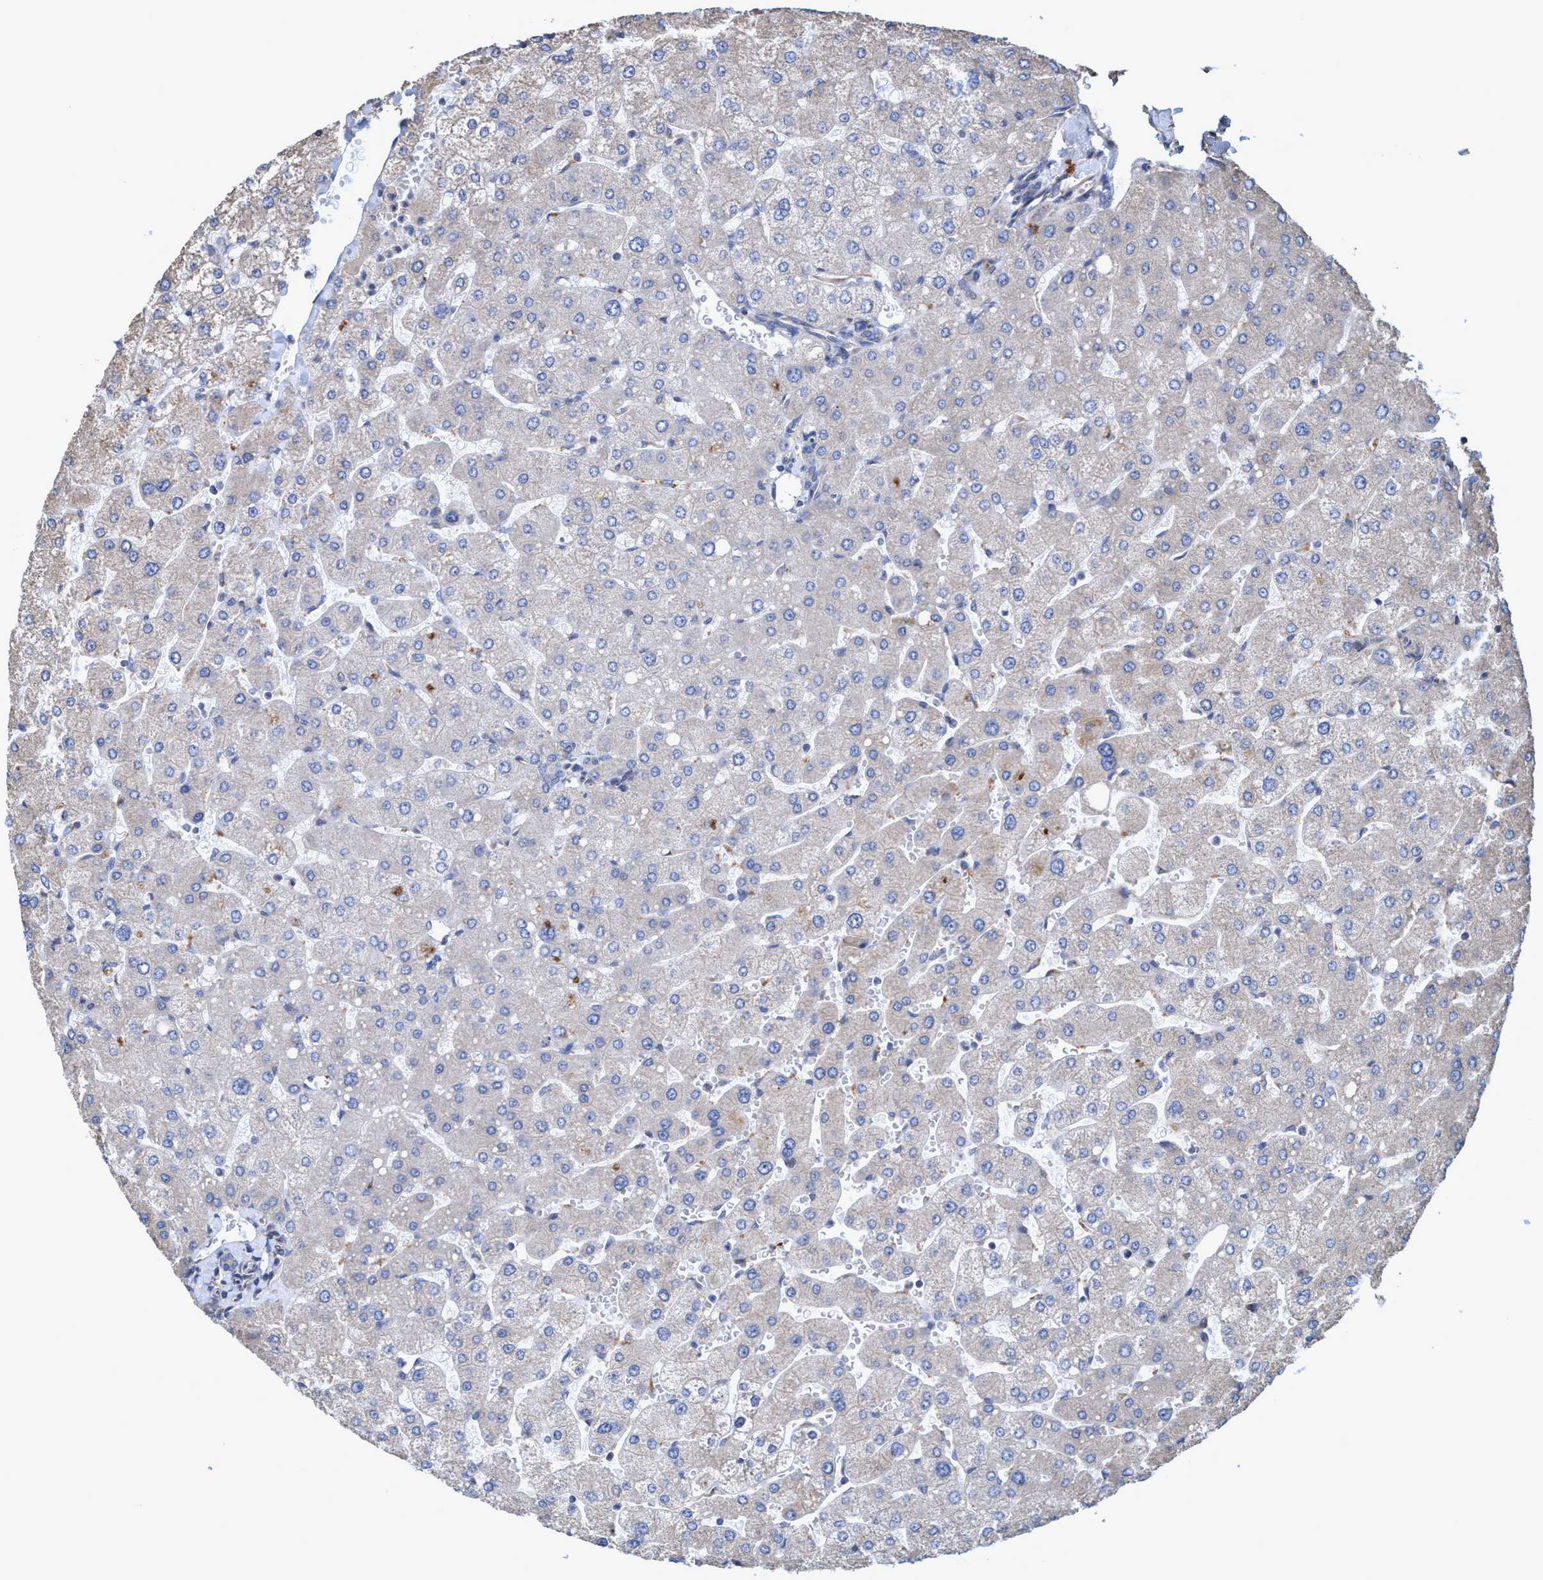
{"staining": {"intensity": "negative", "quantity": "none", "location": "none"}, "tissue": "liver", "cell_type": "Cholangiocytes", "image_type": "normal", "snomed": [{"axis": "morphology", "description": "Normal tissue, NOS"}, {"axis": "topography", "description": "Liver"}], "caption": "Human liver stained for a protein using IHC displays no expression in cholangiocytes.", "gene": "BICD2", "patient": {"sex": "male", "age": 55}}